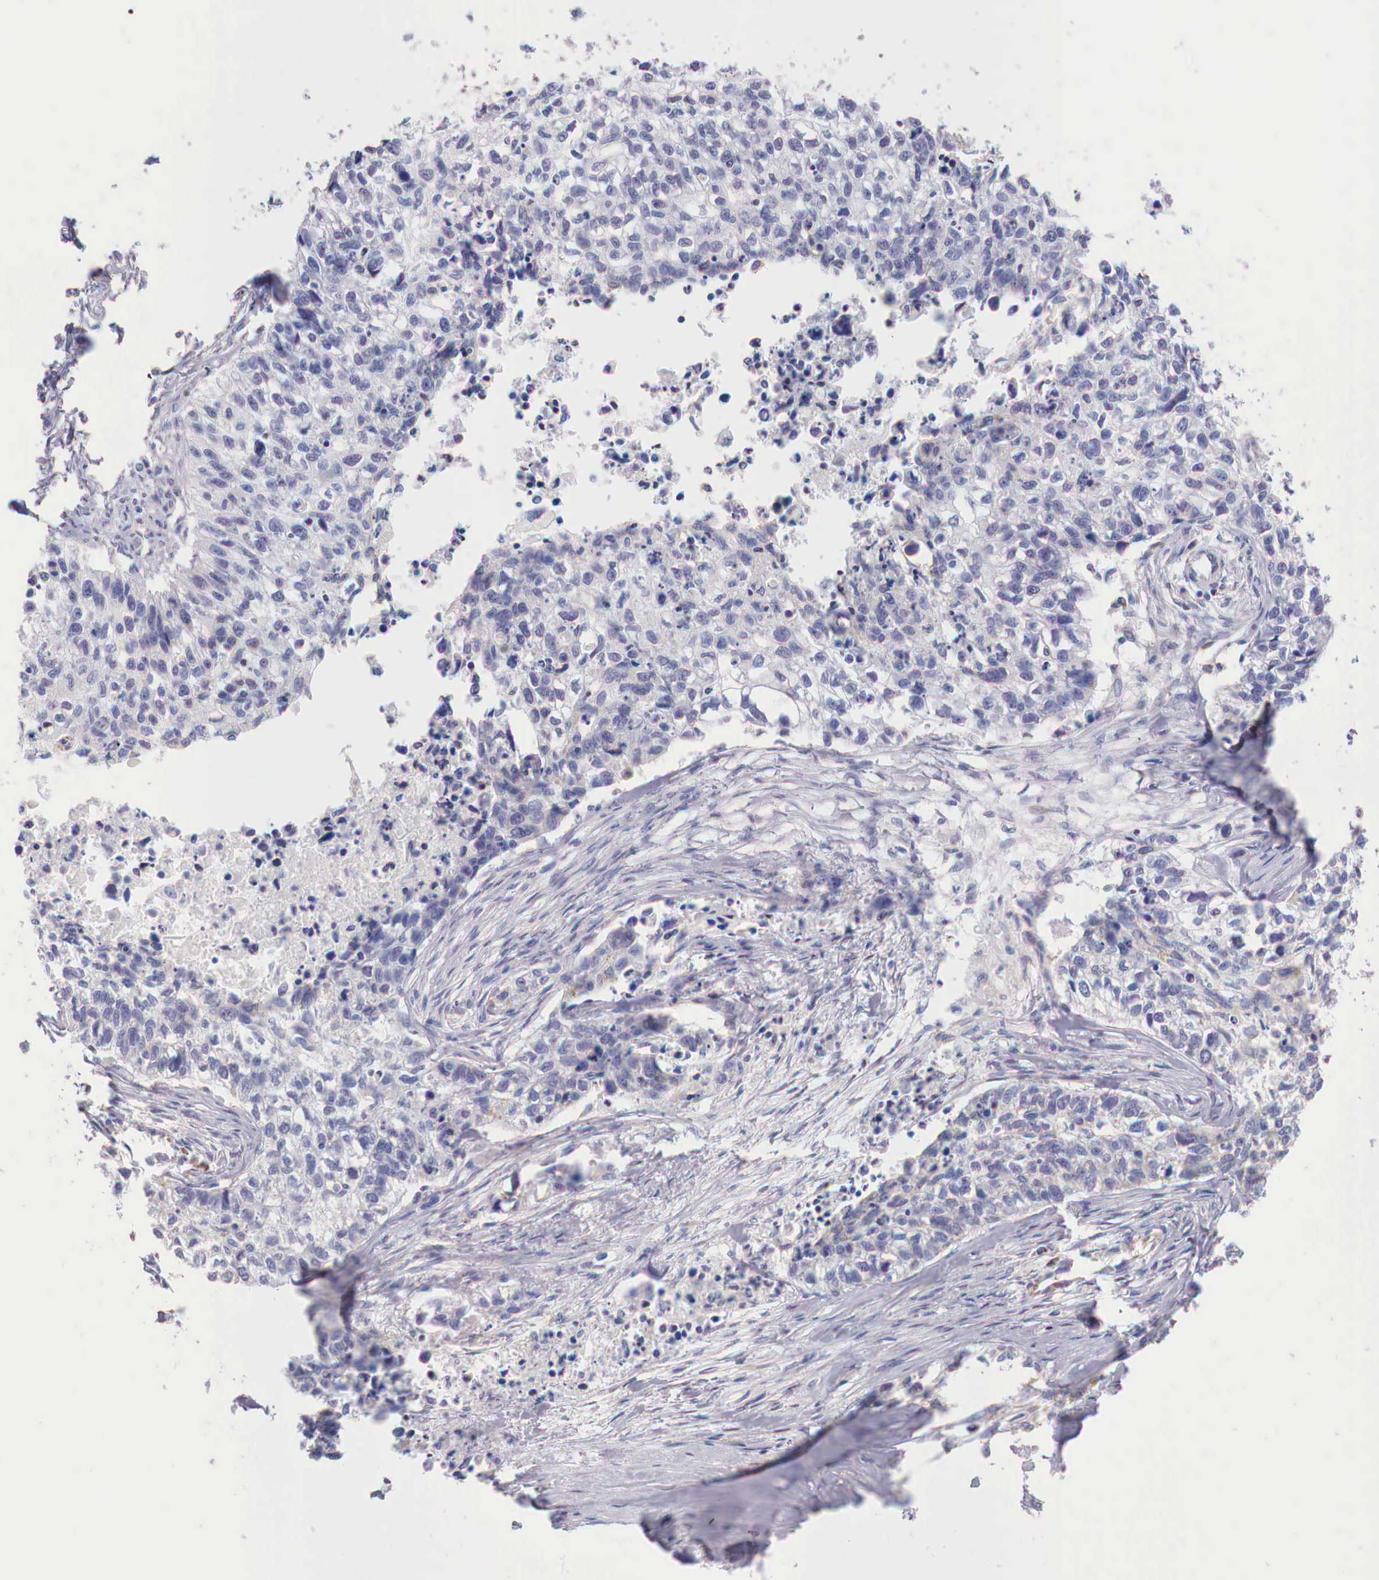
{"staining": {"intensity": "negative", "quantity": "none", "location": "none"}, "tissue": "lung cancer", "cell_type": "Tumor cells", "image_type": "cancer", "snomed": [{"axis": "morphology", "description": "Squamous cell carcinoma, NOS"}, {"axis": "topography", "description": "Lymph node"}, {"axis": "topography", "description": "Lung"}], "caption": "Photomicrograph shows no protein positivity in tumor cells of lung cancer tissue. Brightfield microscopy of immunohistochemistry (IHC) stained with DAB (brown) and hematoxylin (blue), captured at high magnification.", "gene": "IDH3G", "patient": {"sex": "male", "age": 74}}